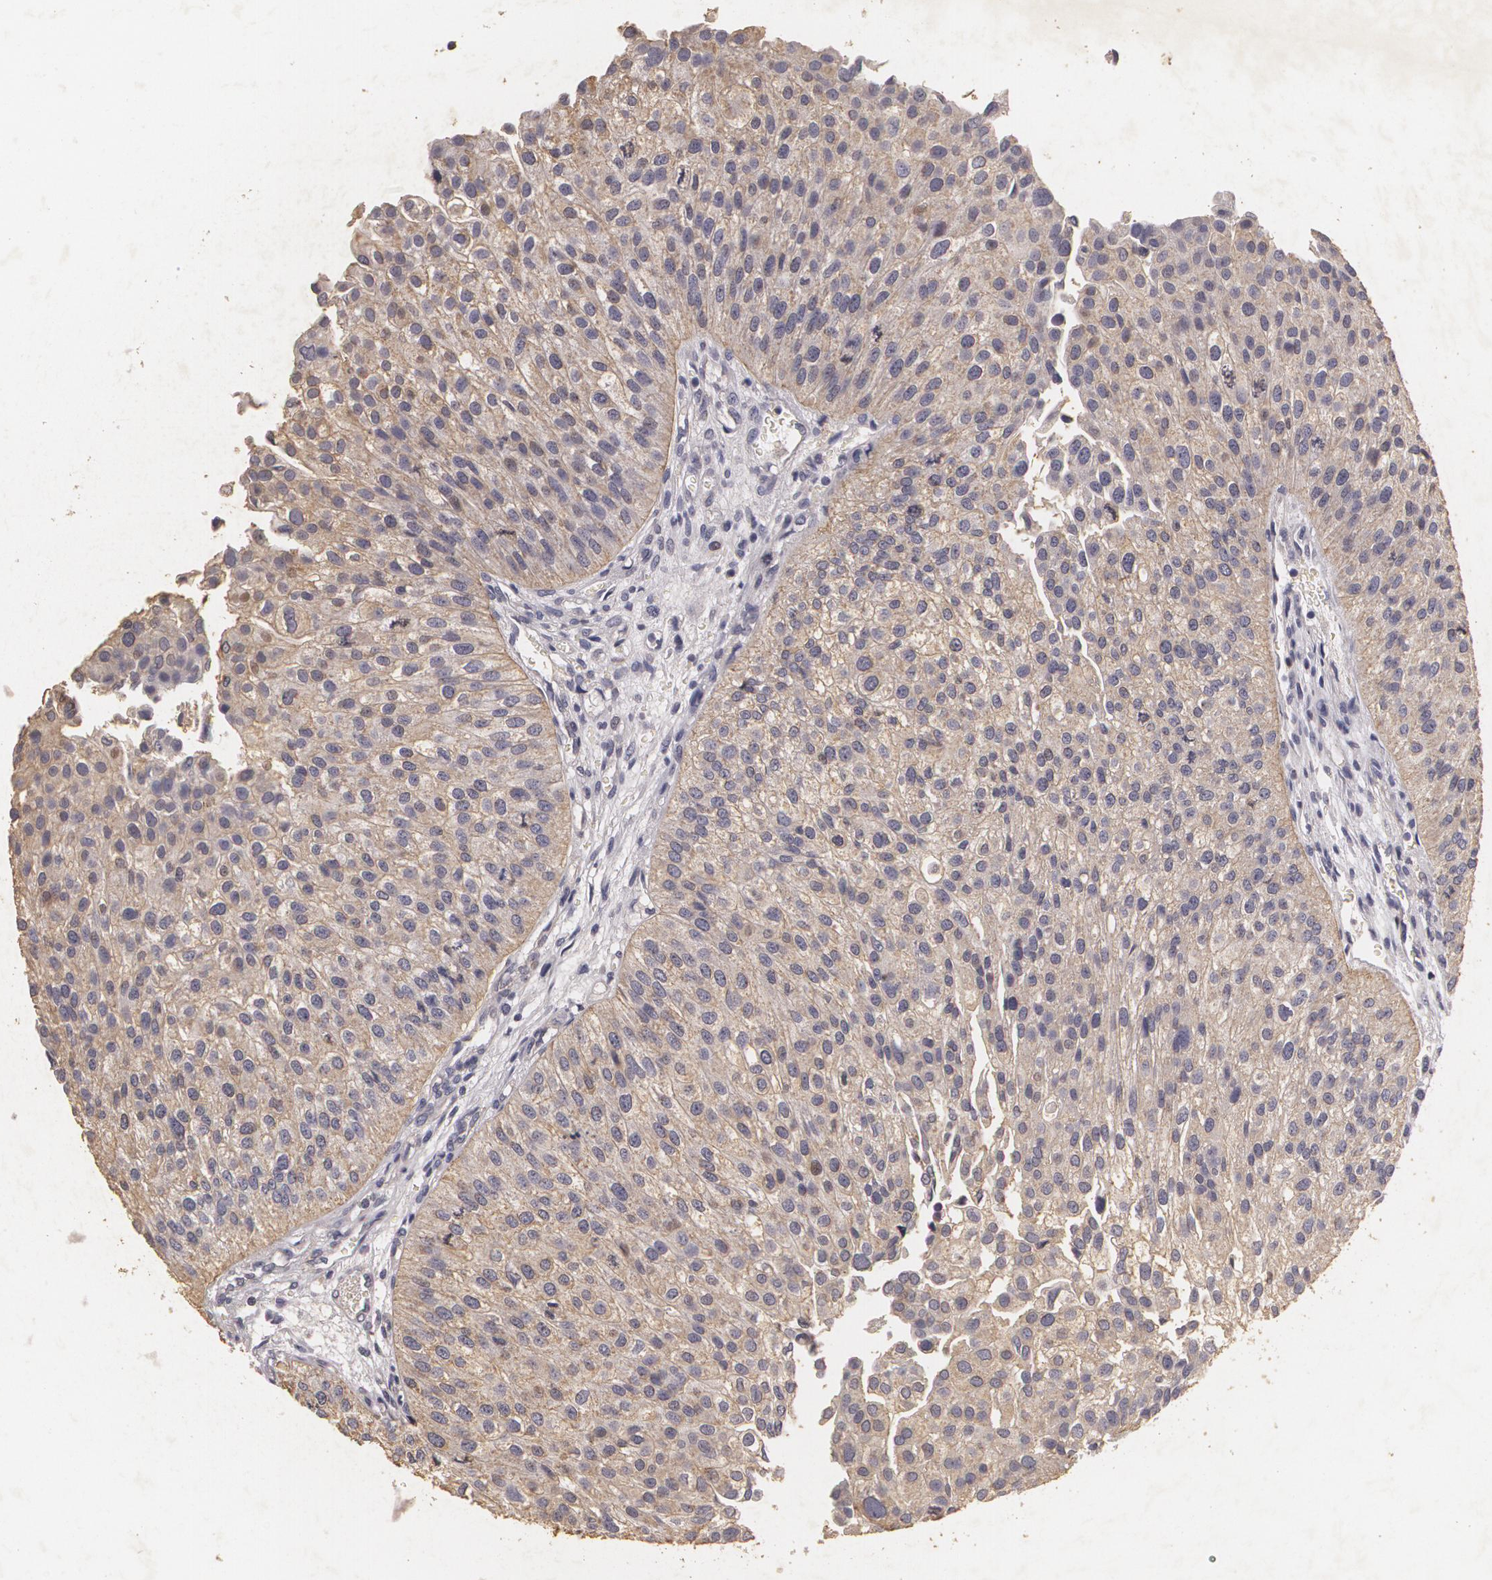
{"staining": {"intensity": "weak", "quantity": ">75%", "location": "cytoplasmic/membranous"}, "tissue": "urothelial cancer", "cell_type": "Tumor cells", "image_type": "cancer", "snomed": [{"axis": "morphology", "description": "Urothelial carcinoma, Low grade"}, {"axis": "topography", "description": "Urinary bladder"}], "caption": "A brown stain labels weak cytoplasmic/membranous staining of a protein in human low-grade urothelial carcinoma tumor cells.", "gene": "KCNA4", "patient": {"sex": "female", "age": 89}}